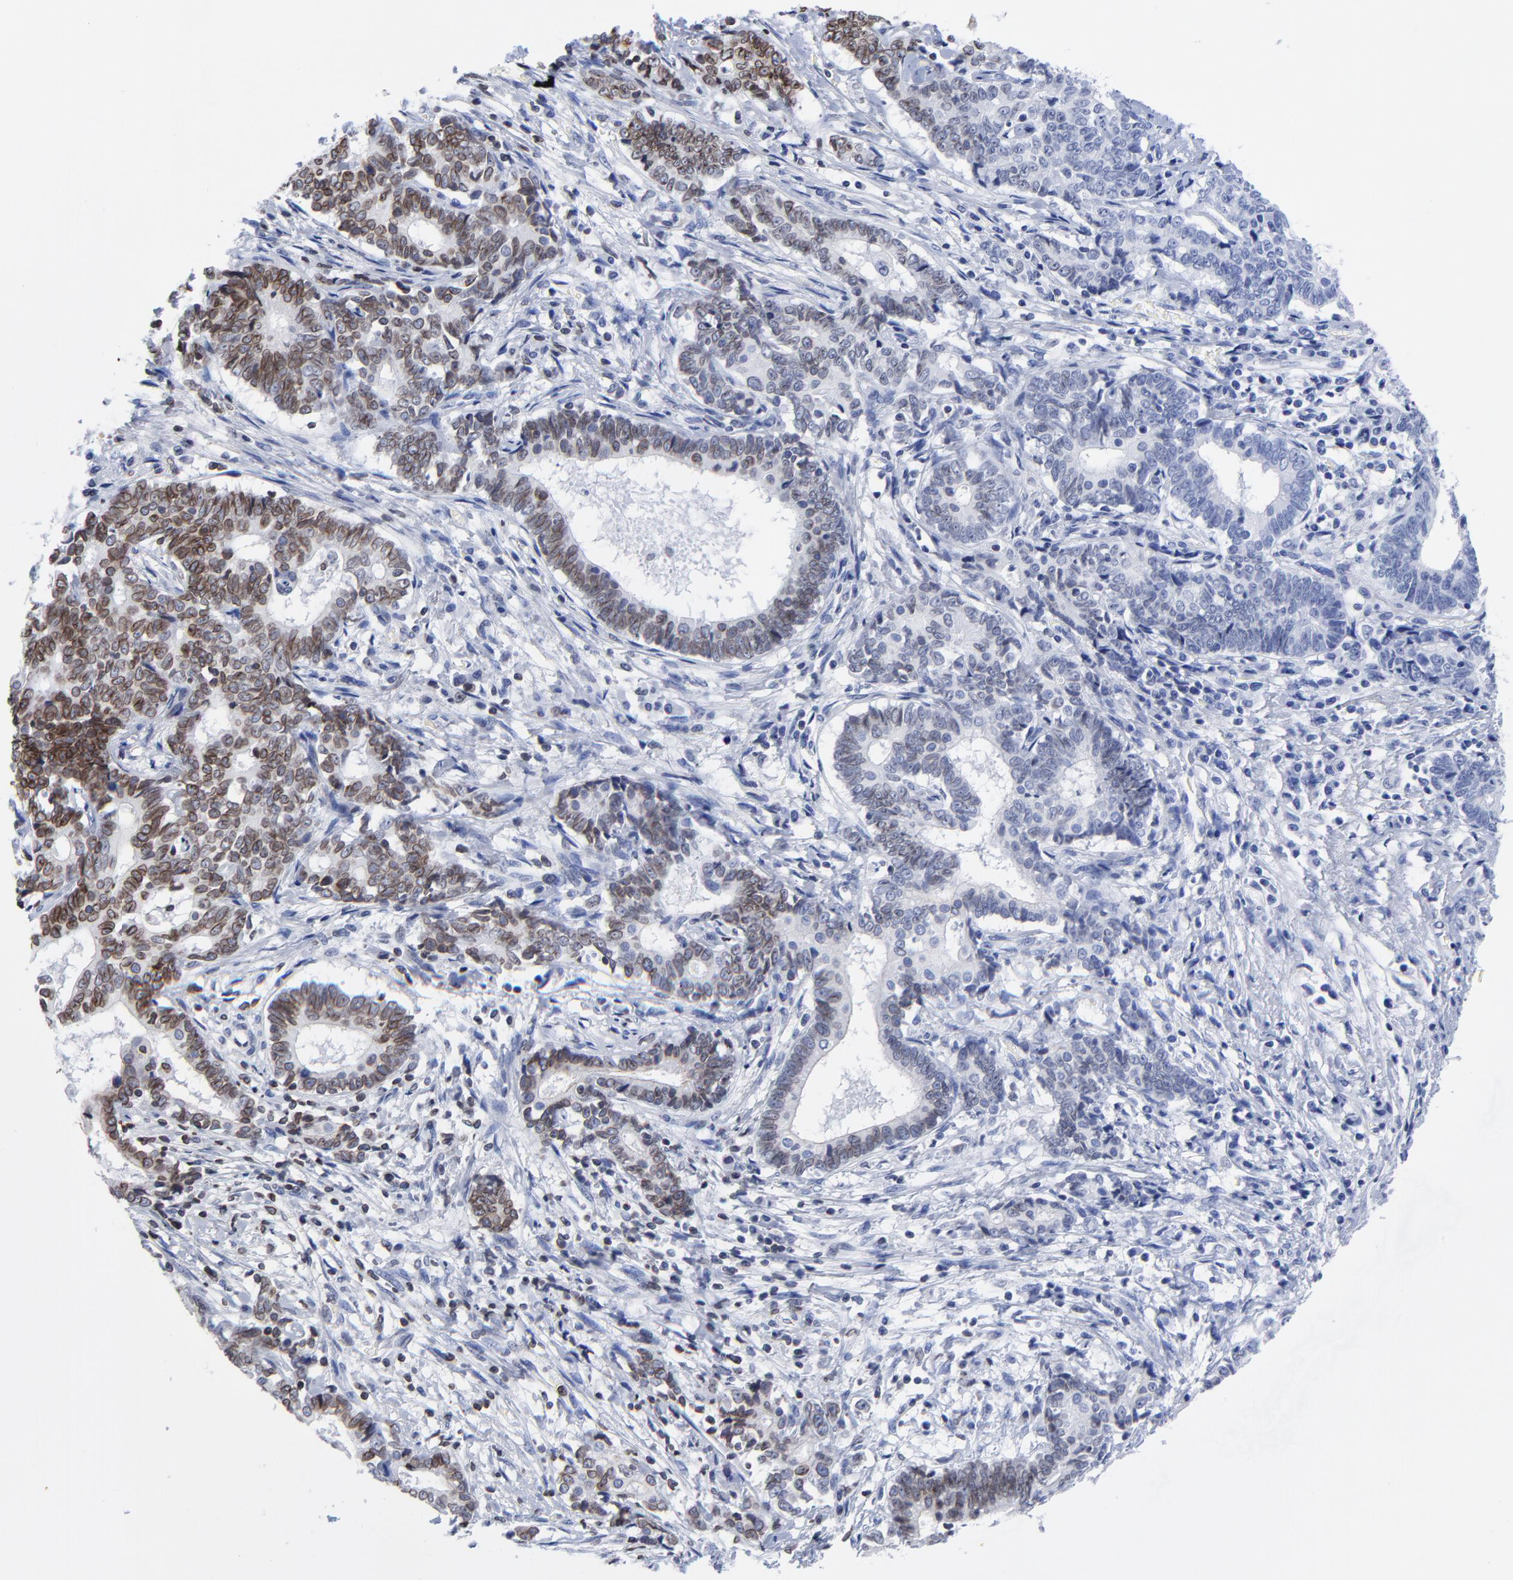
{"staining": {"intensity": "moderate", "quantity": ">75%", "location": "cytoplasmic/membranous,nuclear"}, "tissue": "liver cancer", "cell_type": "Tumor cells", "image_type": "cancer", "snomed": [{"axis": "morphology", "description": "Cholangiocarcinoma"}, {"axis": "topography", "description": "Liver"}], "caption": "Brown immunohistochemical staining in human liver cholangiocarcinoma reveals moderate cytoplasmic/membranous and nuclear expression in approximately >75% of tumor cells.", "gene": "THAP7", "patient": {"sex": "male", "age": 57}}